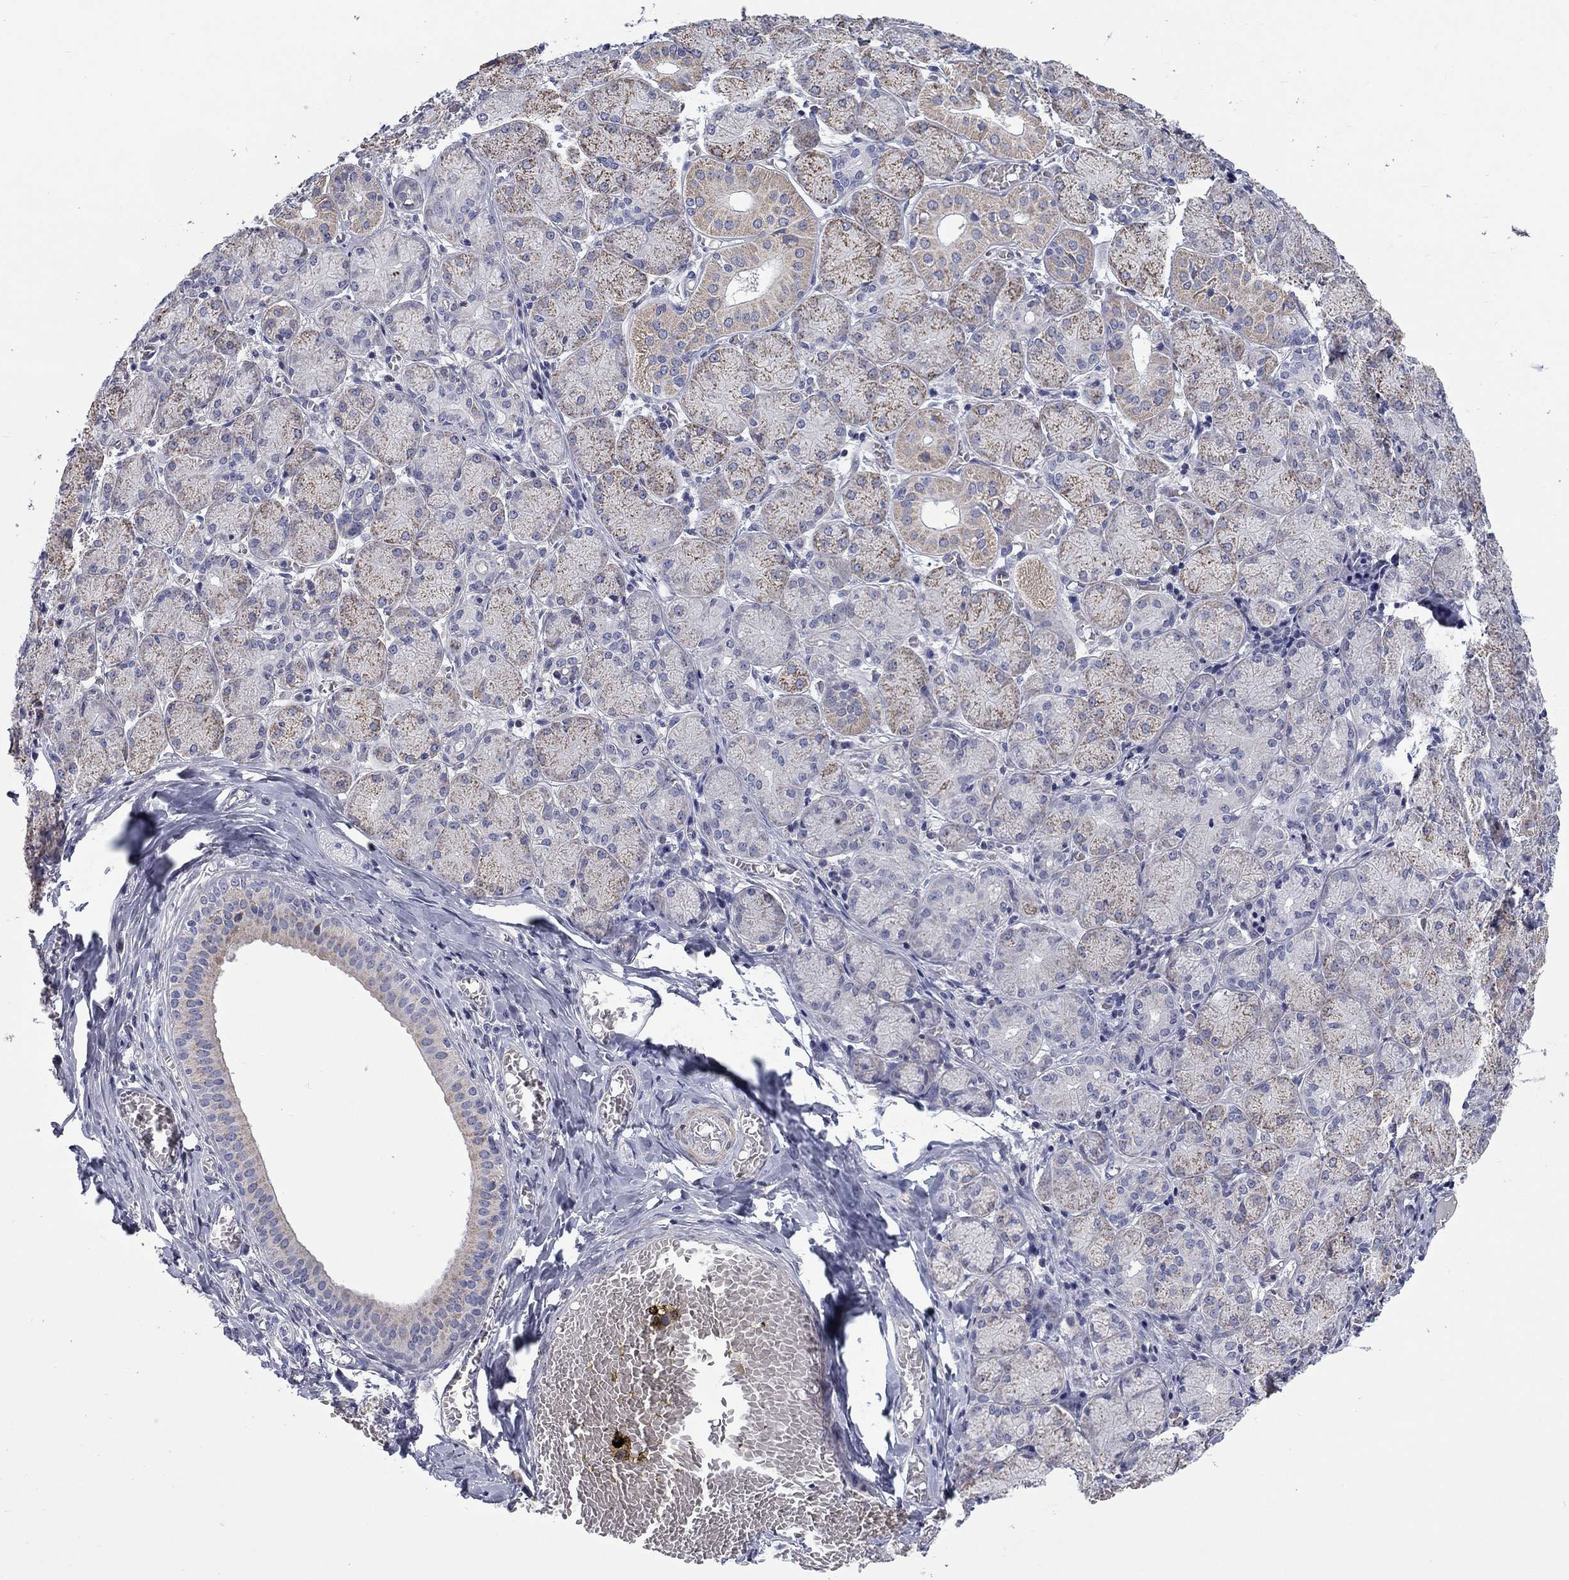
{"staining": {"intensity": "moderate", "quantity": "<25%", "location": "cytoplasmic/membranous"}, "tissue": "salivary gland", "cell_type": "Glandular cells", "image_type": "normal", "snomed": [{"axis": "morphology", "description": "Normal tissue, NOS"}, {"axis": "topography", "description": "Salivary gland"}, {"axis": "topography", "description": "Peripheral nerve tissue"}], "caption": "Immunohistochemical staining of unremarkable salivary gland displays moderate cytoplasmic/membranous protein expression in about <25% of glandular cells.", "gene": "FRK", "patient": {"sex": "female", "age": 24}}